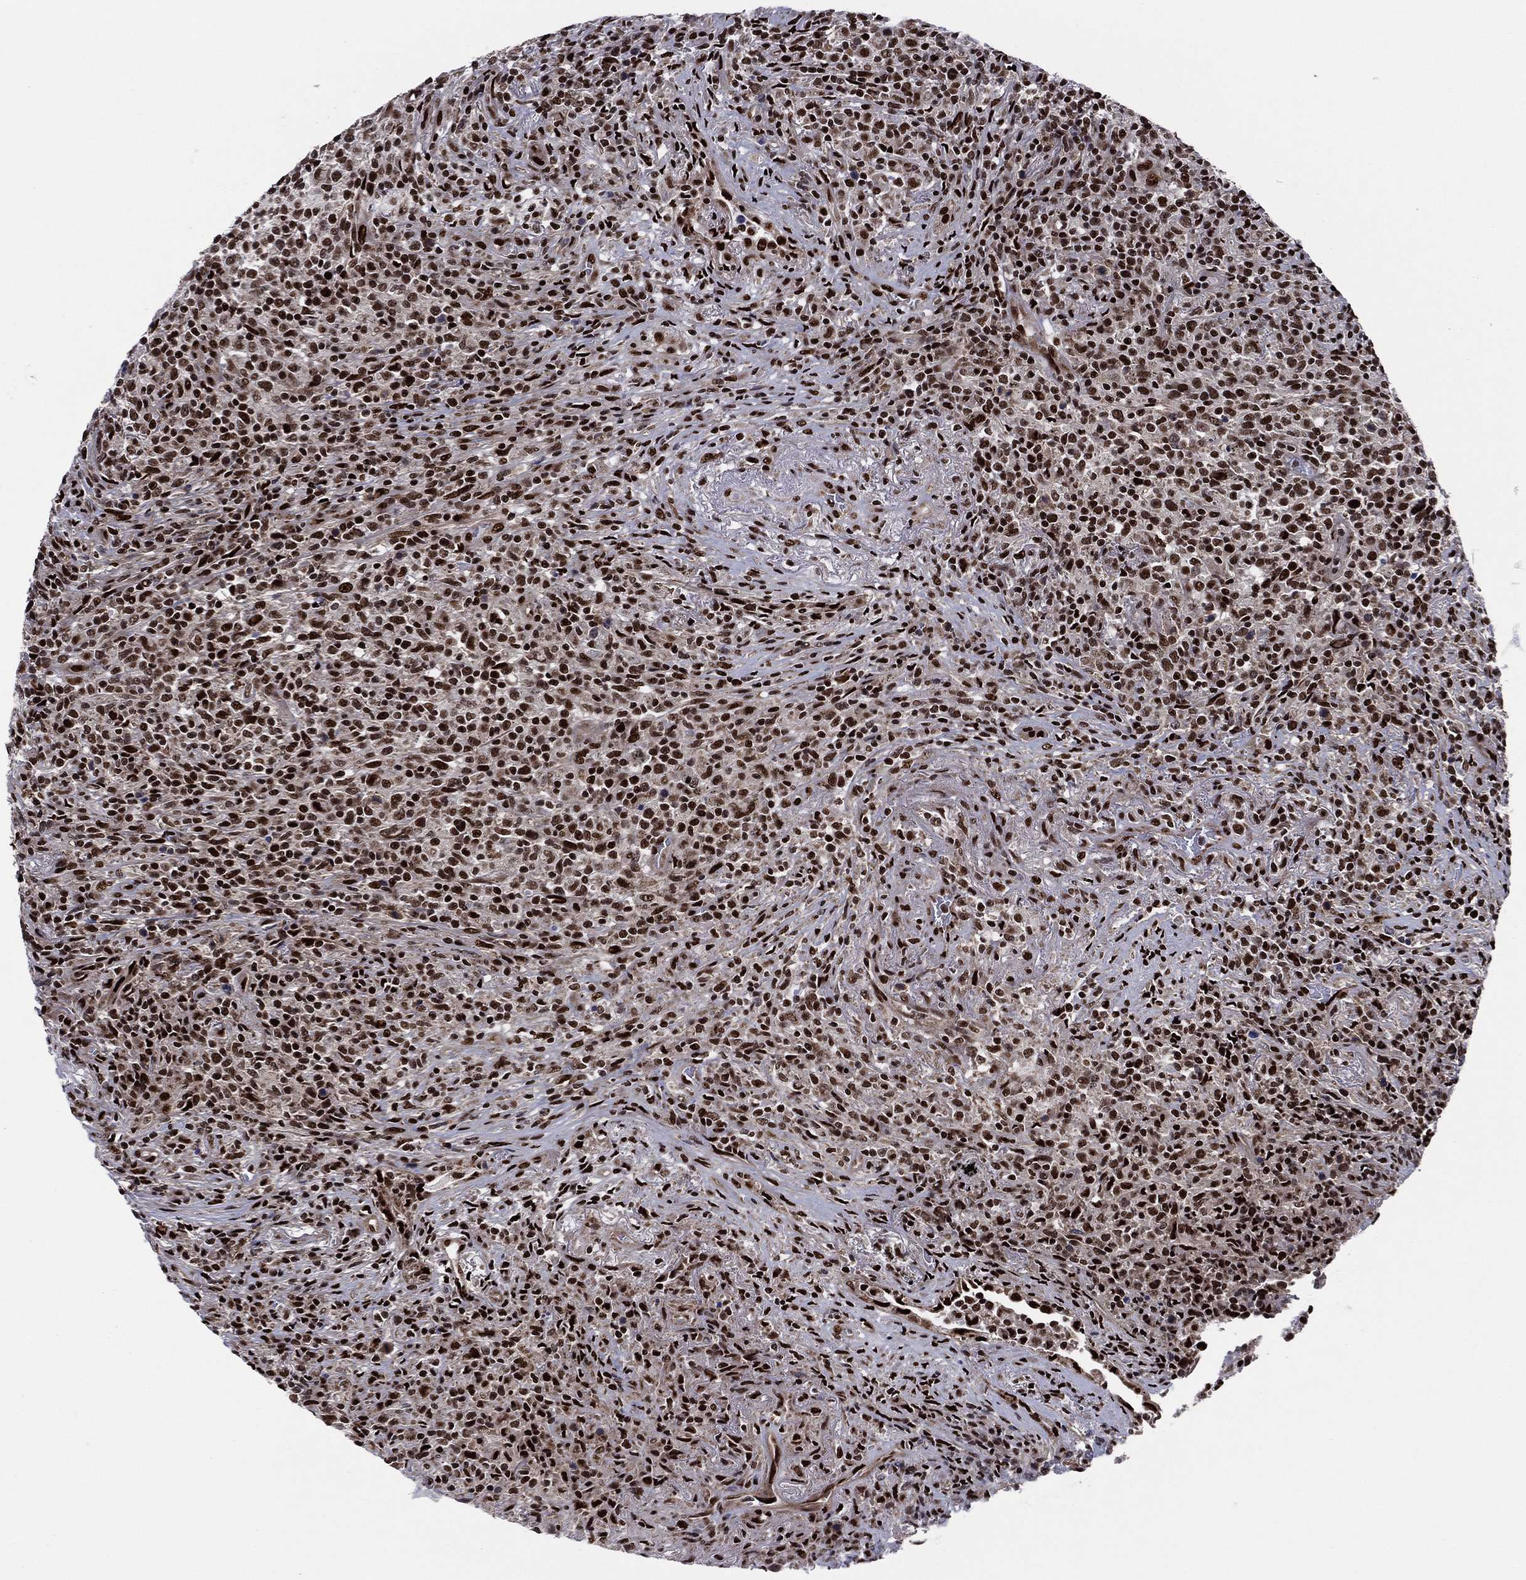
{"staining": {"intensity": "strong", "quantity": ">75%", "location": "nuclear"}, "tissue": "lymphoma", "cell_type": "Tumor cells", "image_type": "cancer", "snomed": [{"axis": "morphology", "description": "Malignant lymphoma, non-Hodgkin's type, High grade"}, {"axis": "topography", "description": "Lung"}], "caption": "High-grade malignant lymphoma, non-Hodgkin's type stained for a protein exhibits strong nuclear positivity in tumor cells.", "gene": "TP53BP1", "patient": {"sex": "male", "age": 79}}